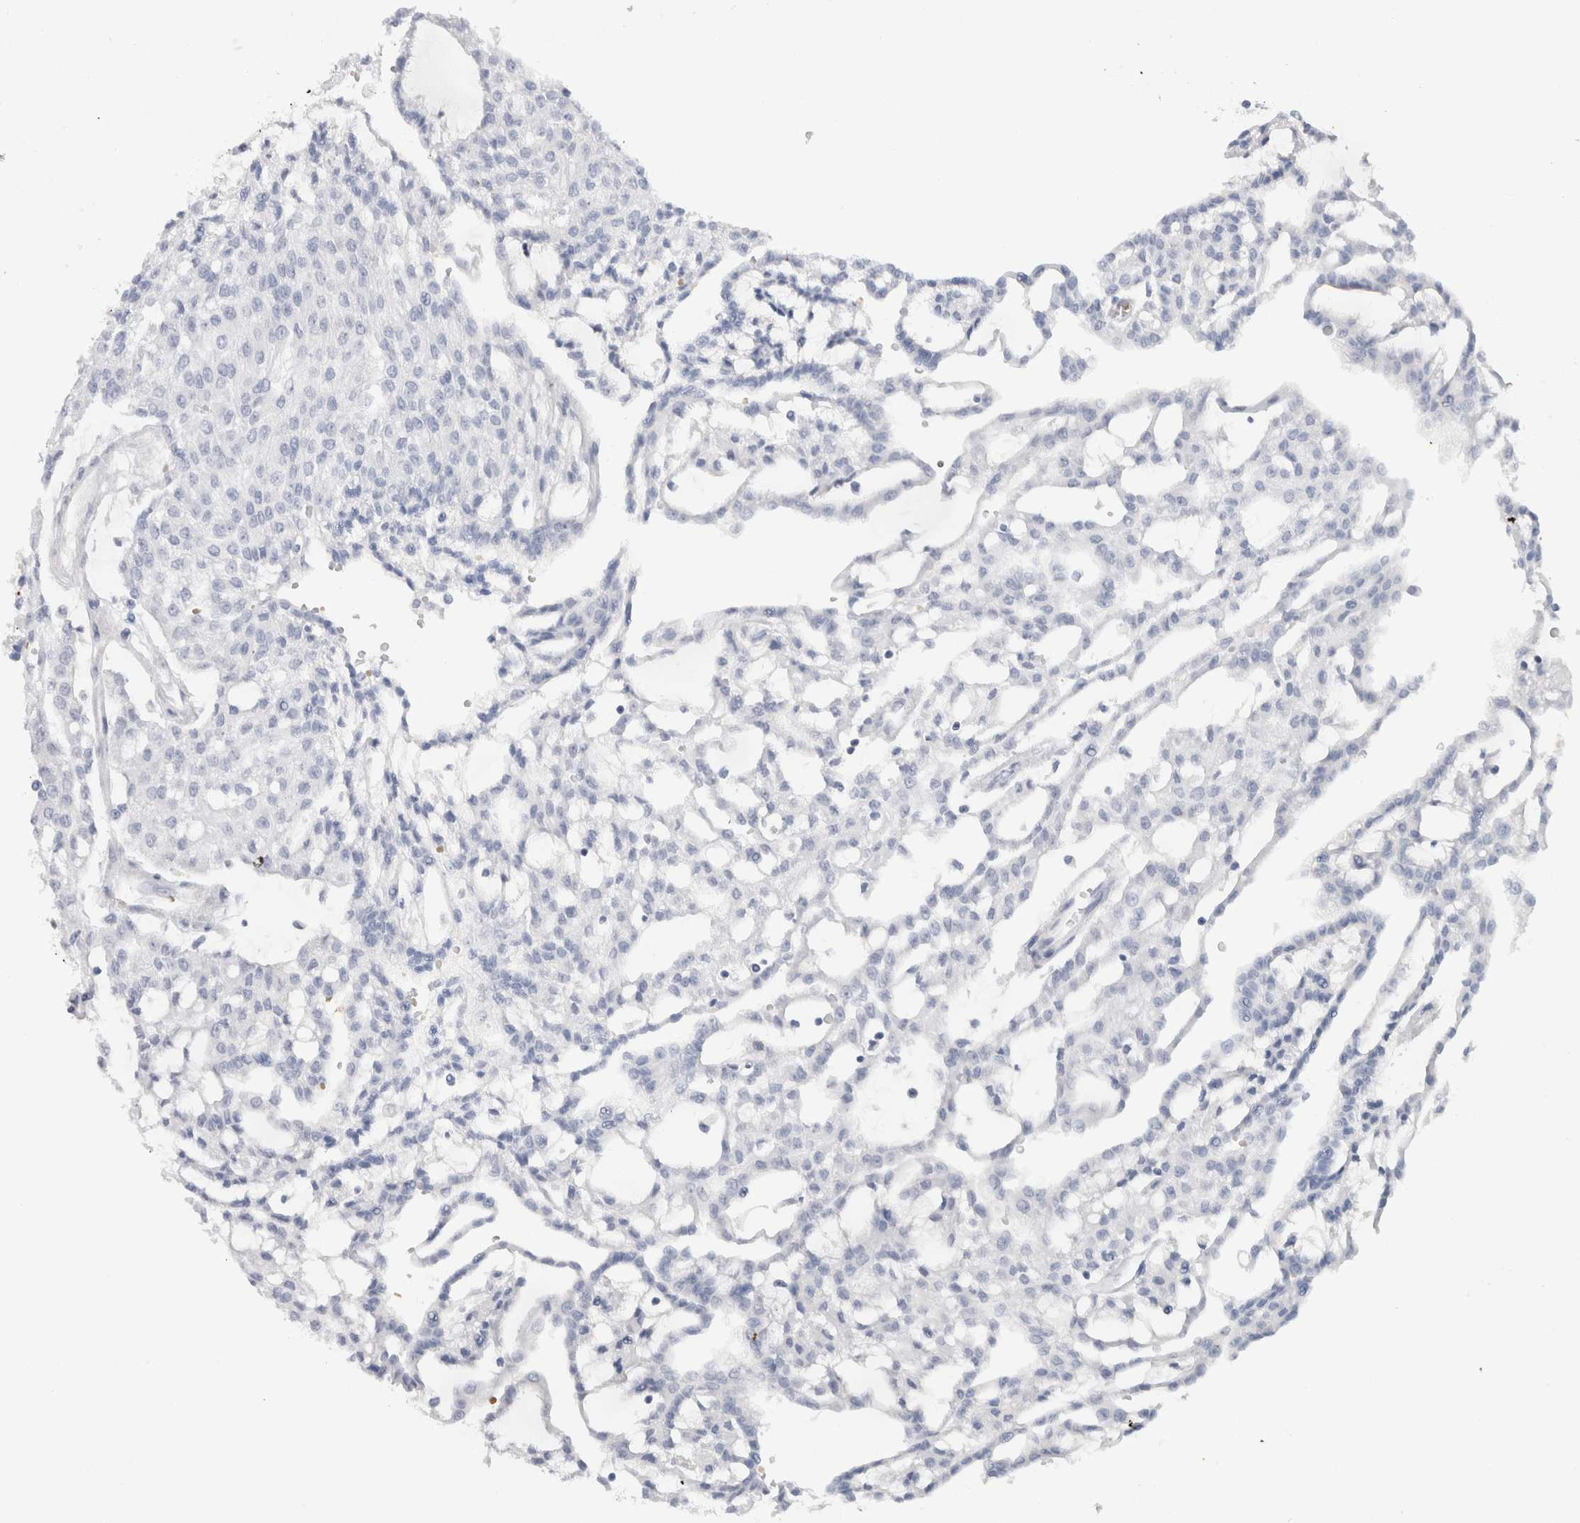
{"staining": {"intensity": "negative", "quantity": "none", "location": "none"}, "tissue": "renal cancer", "cell_type": "Tumor cells", "image_type": "cancer", "snomed": [{"axis": "morphology", "description": "Adenocarcinoma, NOS"}, {"axis": "topography", "description": "Kidney"}], "caption": "Photomicrograph shows no protein staining in tumor cells of adenocarcinoma (renal) tissue.", "gene": "CD38", "patient": {"sex": "male", "age": 63}}